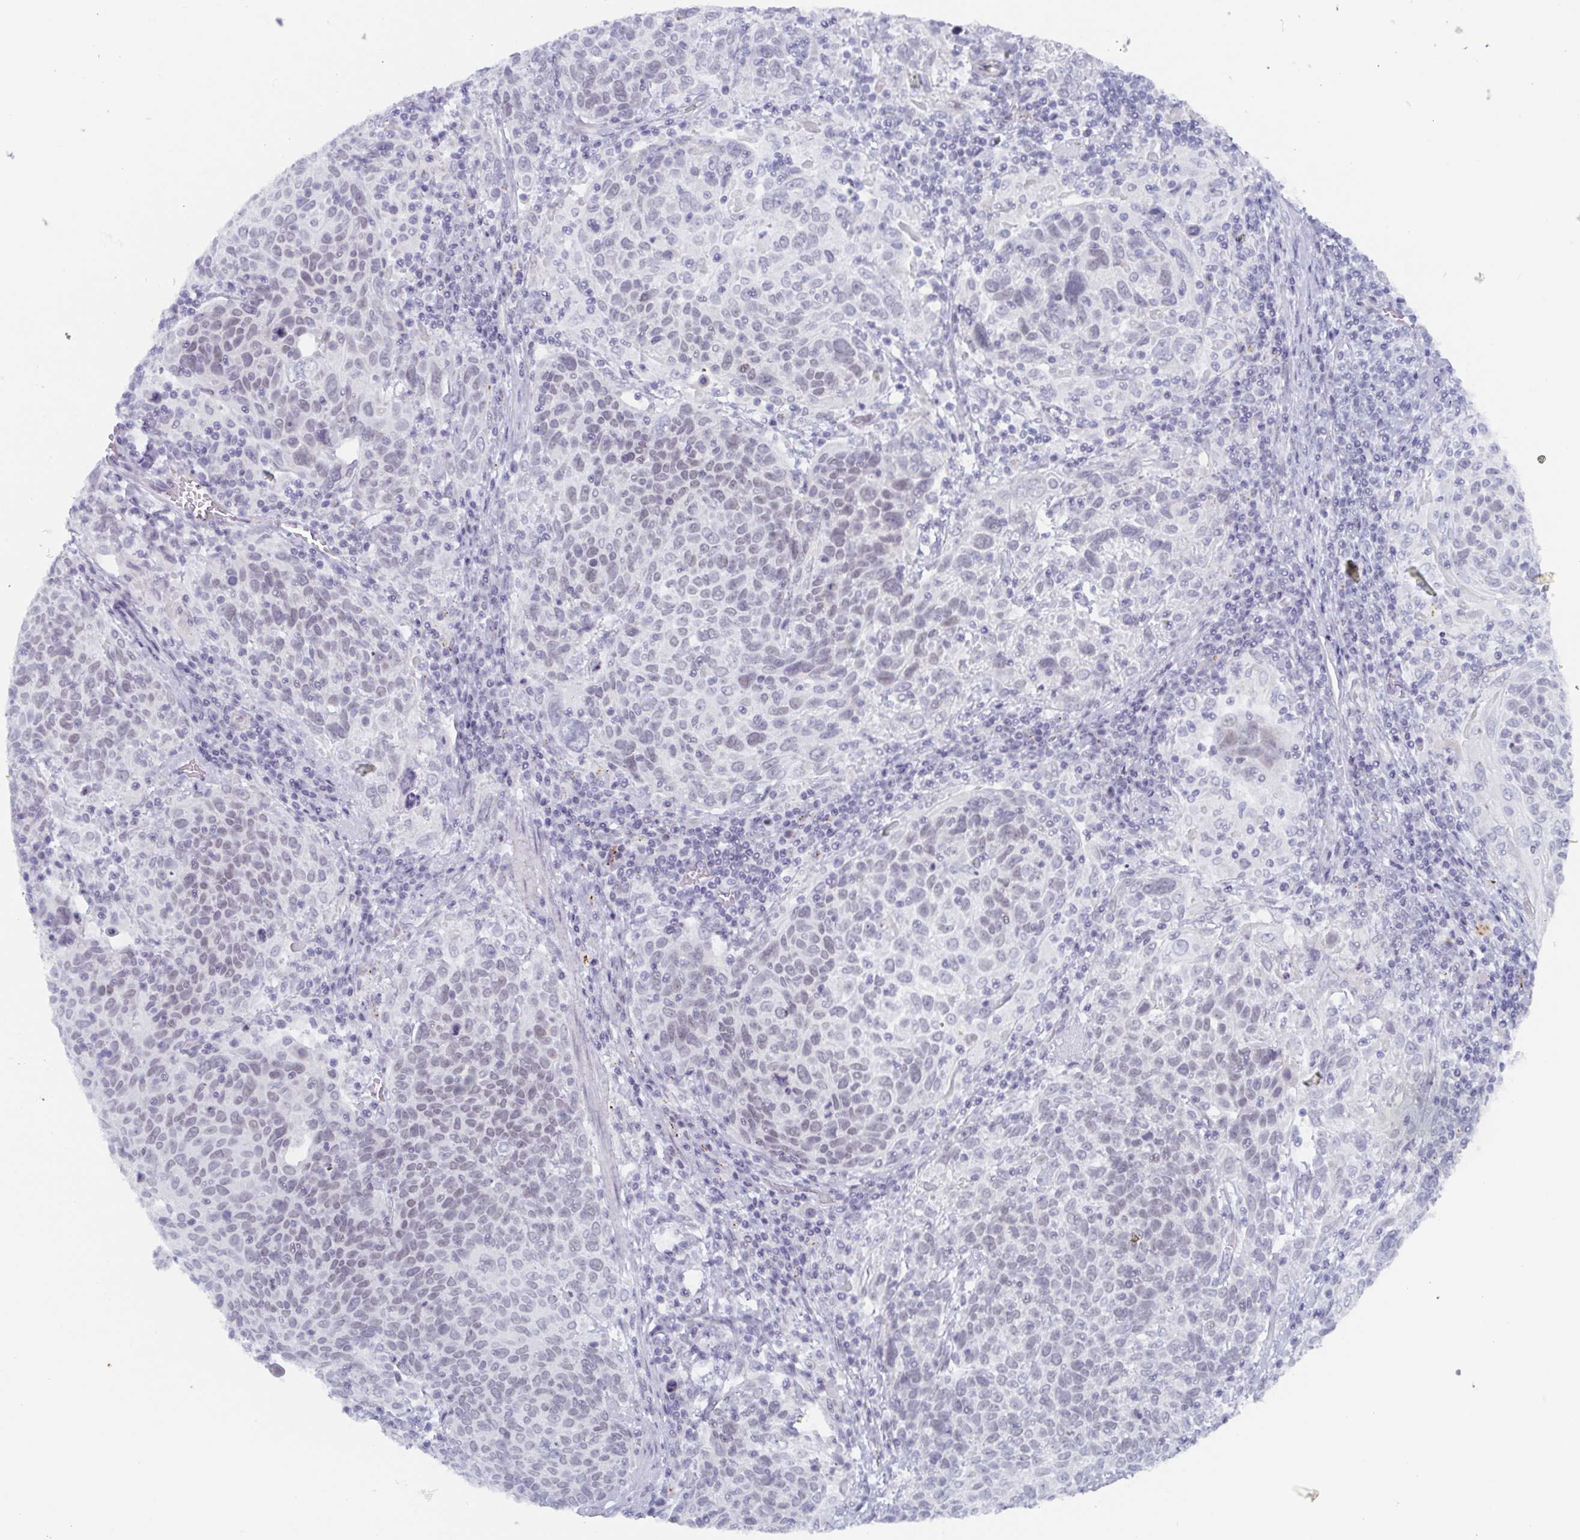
{"staining": {"intensity": "negative", "quantity": "none", "location": "none"}, "tissue": "cervical cancer", "cell_type": "Tumor cells", "image_type": "cancer", "snomed": [{"axis": "morphology", "description": "Squamous cell carcinoma, NOS"}, {"axis": "topography", "description": "Cervix"}], "caption": "This is an immunohistochemistry image of squamous cell carcinoma (cervical). There is no expression in tumor cells.", "gene": "ZFP64", "patient": {"sex": "female", "age": 61}}